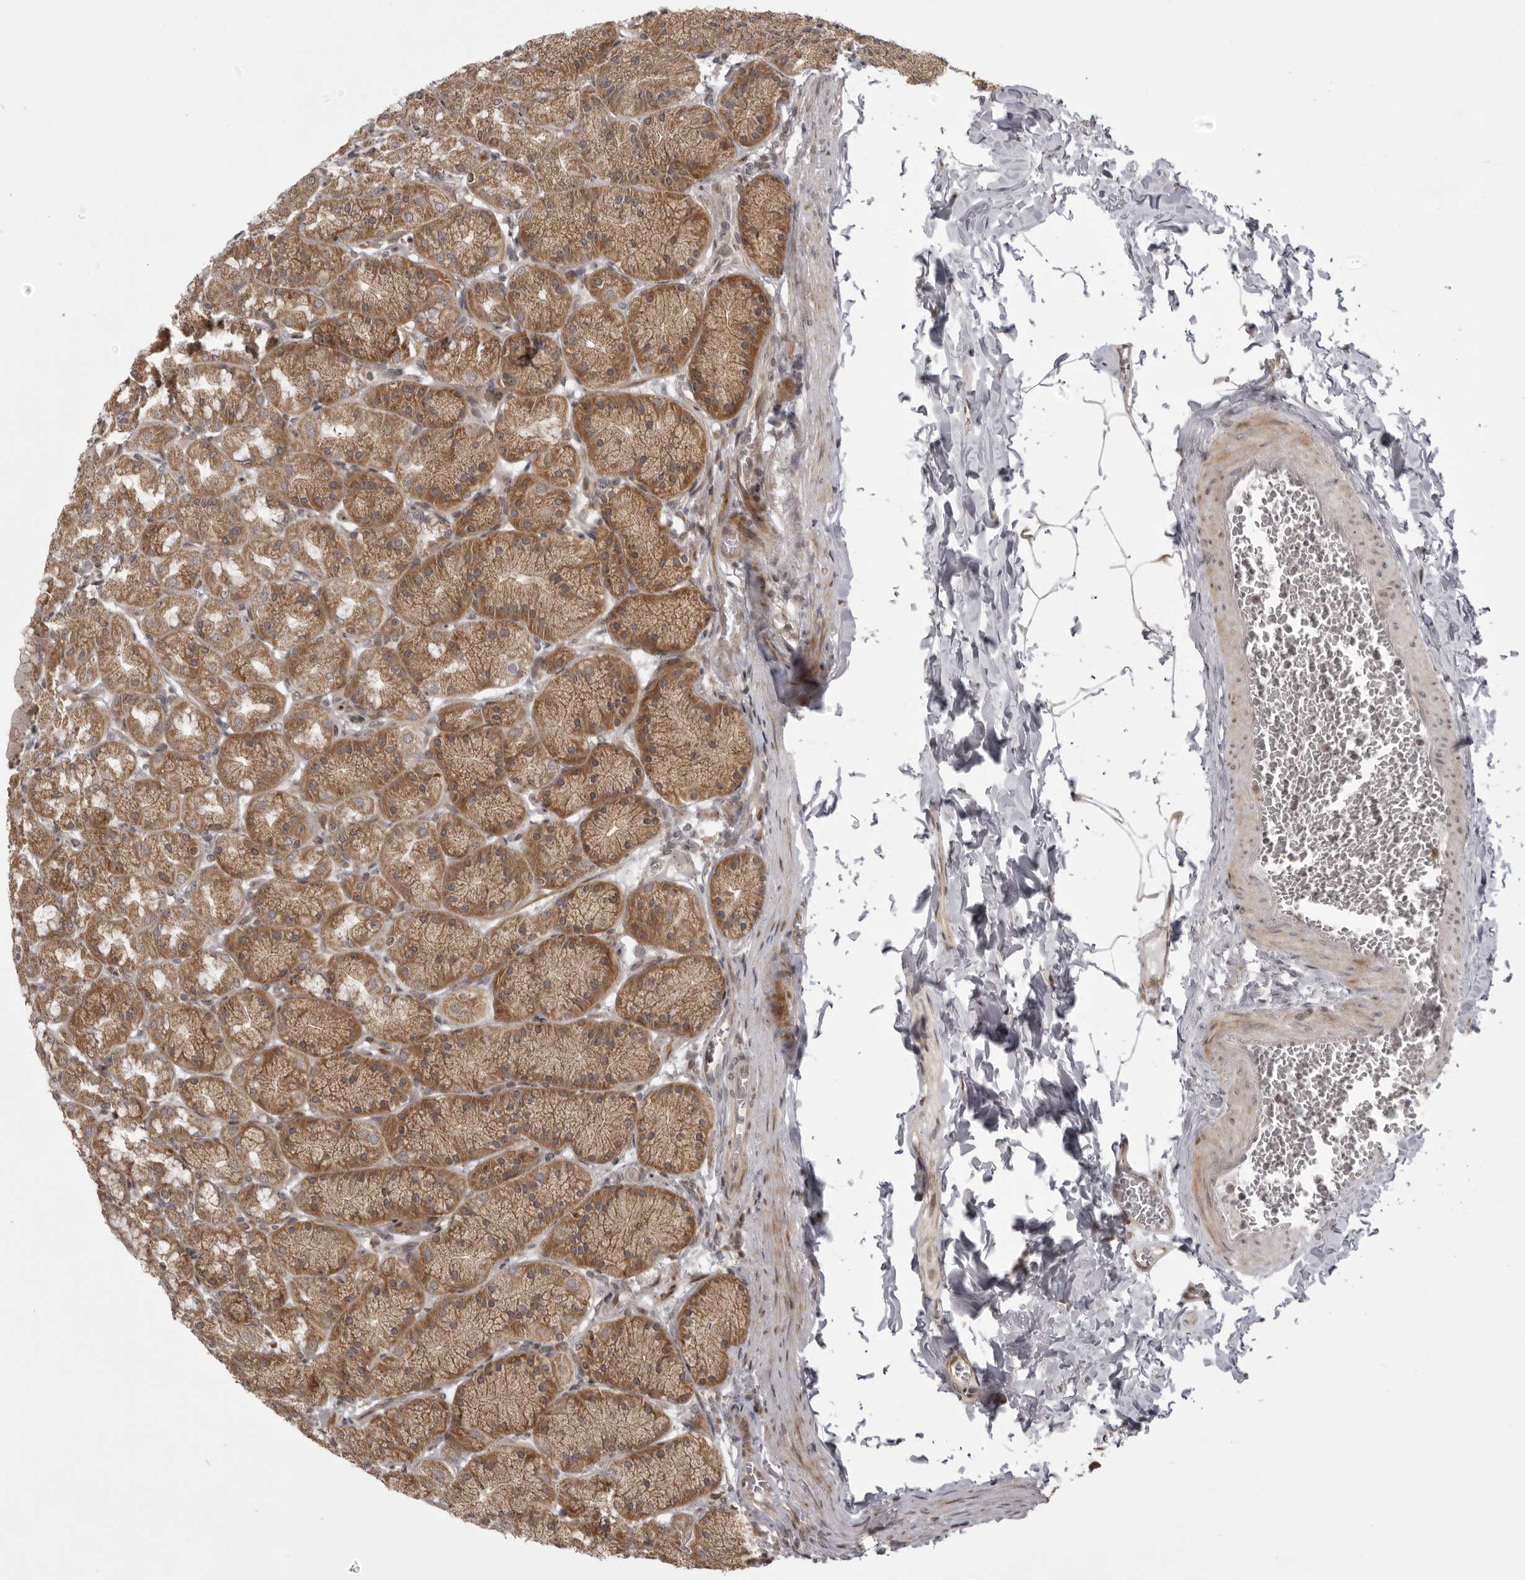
{"staining": {"intensity": "moderate", "quantity": ">75%", "location": "cytoplasmic/membranous"}, "tissue": "stomach", "cell_type": "Glandular cells", "image_type": "normal", "snomed": [{"axis": "morphology", "description": "Normal tissue, NOS"}, {"axis": "topography", "description": "Stomach"}], "caption": "Glandular cells exhibit medium levels of moderate cytoplasmic/membranous staining in approximately >75% of cells in benign human stomach. The protein is stained brown, and the nuclei are stained in blue (DAB (3,3'-diaminobenzidine) IHC with brightfield microscopy, high magnification).", "gene": "C1orf109", "patient": {"sex": "male", "age": 42}}